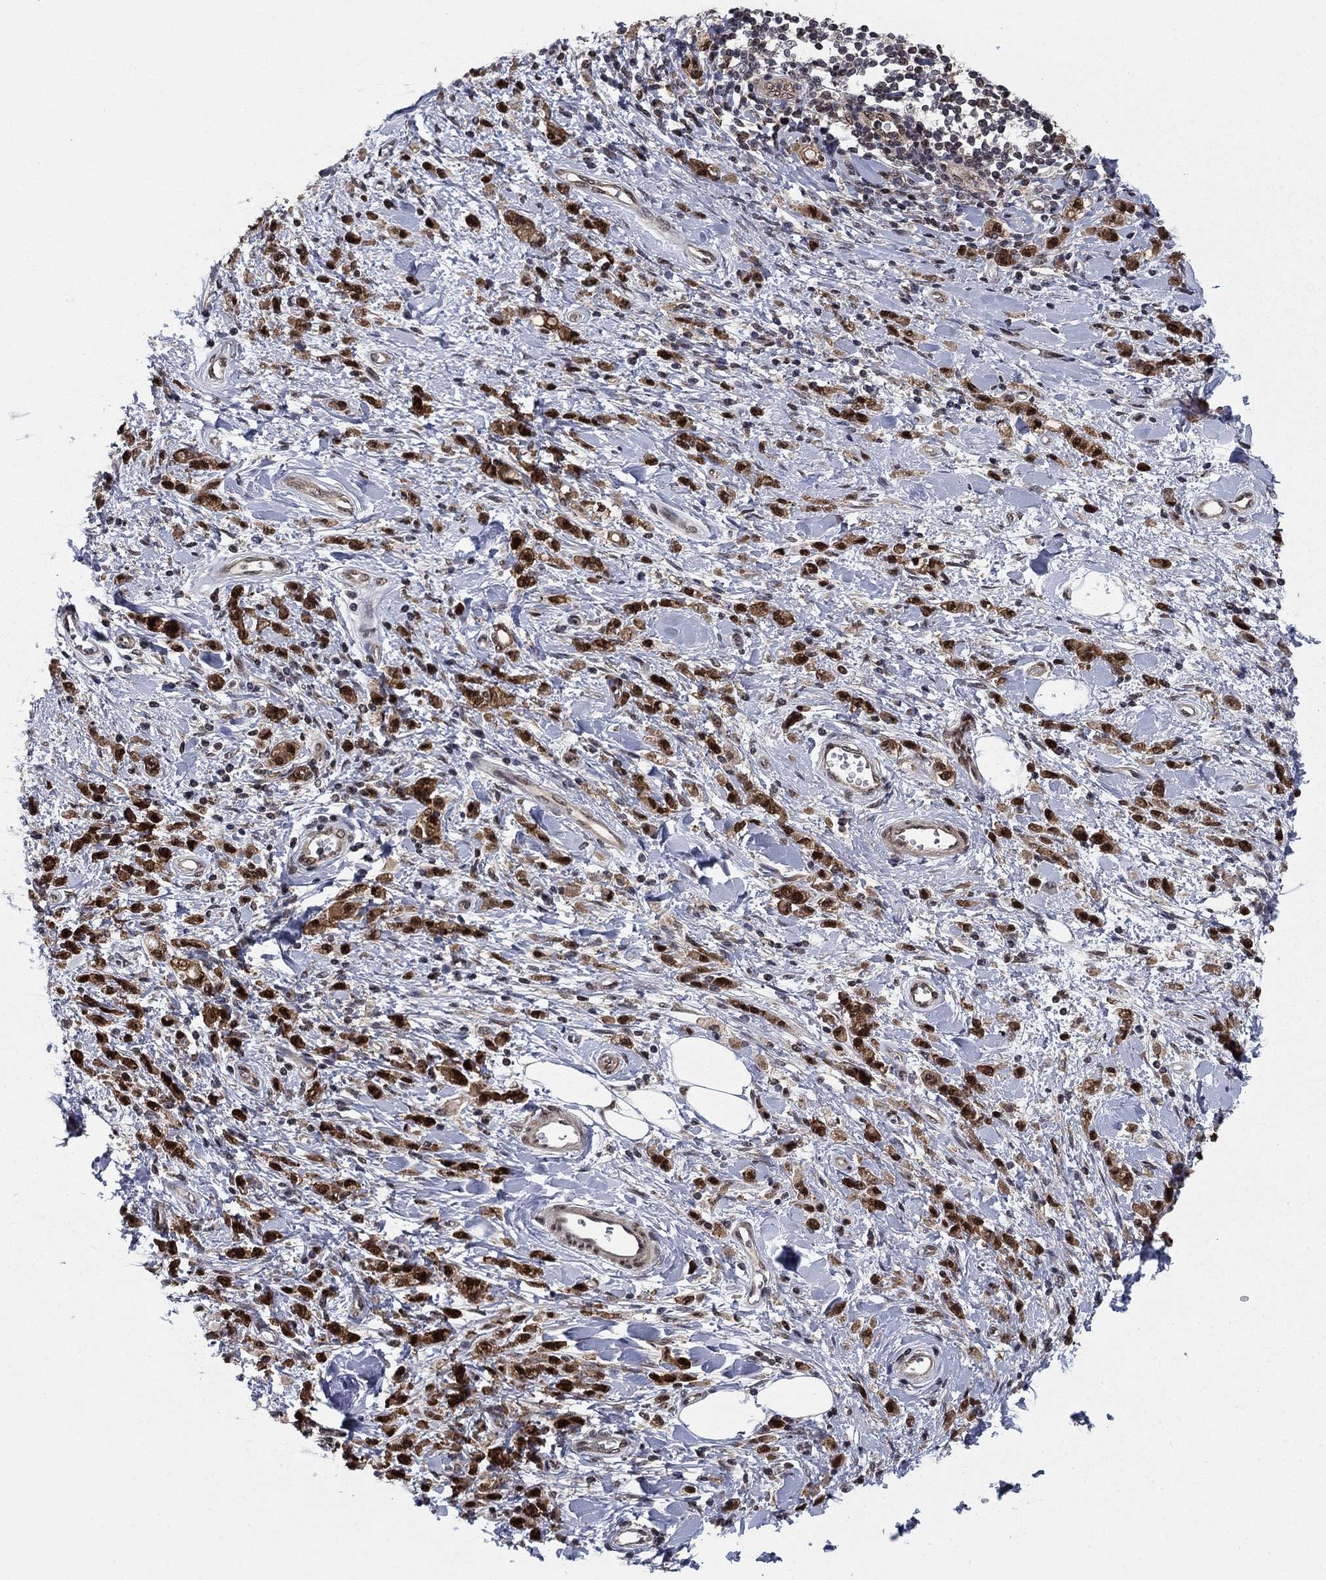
{"staining": {"intensity": "strong", "quantity": ">75%", "location": "cytoplasmic/membranous,nuclear"}, "tissue": "stomach cancer", "cell_type": "Tumor cells", "image_type": "cancer", "snomed": [{"axis": "morphology", "description": "Adenocarcinoma, NOS"}, {"axis": "topography", "description": "Stomach"}], "caption": "Immunohistochemistry (IHC) micrograph of human stomach cancer (adenocarcinoma) stained for a protein (brown), which exhibits high levels of strong cytoplasmic/membranous and nuclear expression in approximately >75% of tumor cells.", "gene": "FKBP4", "patient": {"sex": "male", "age": 77}}